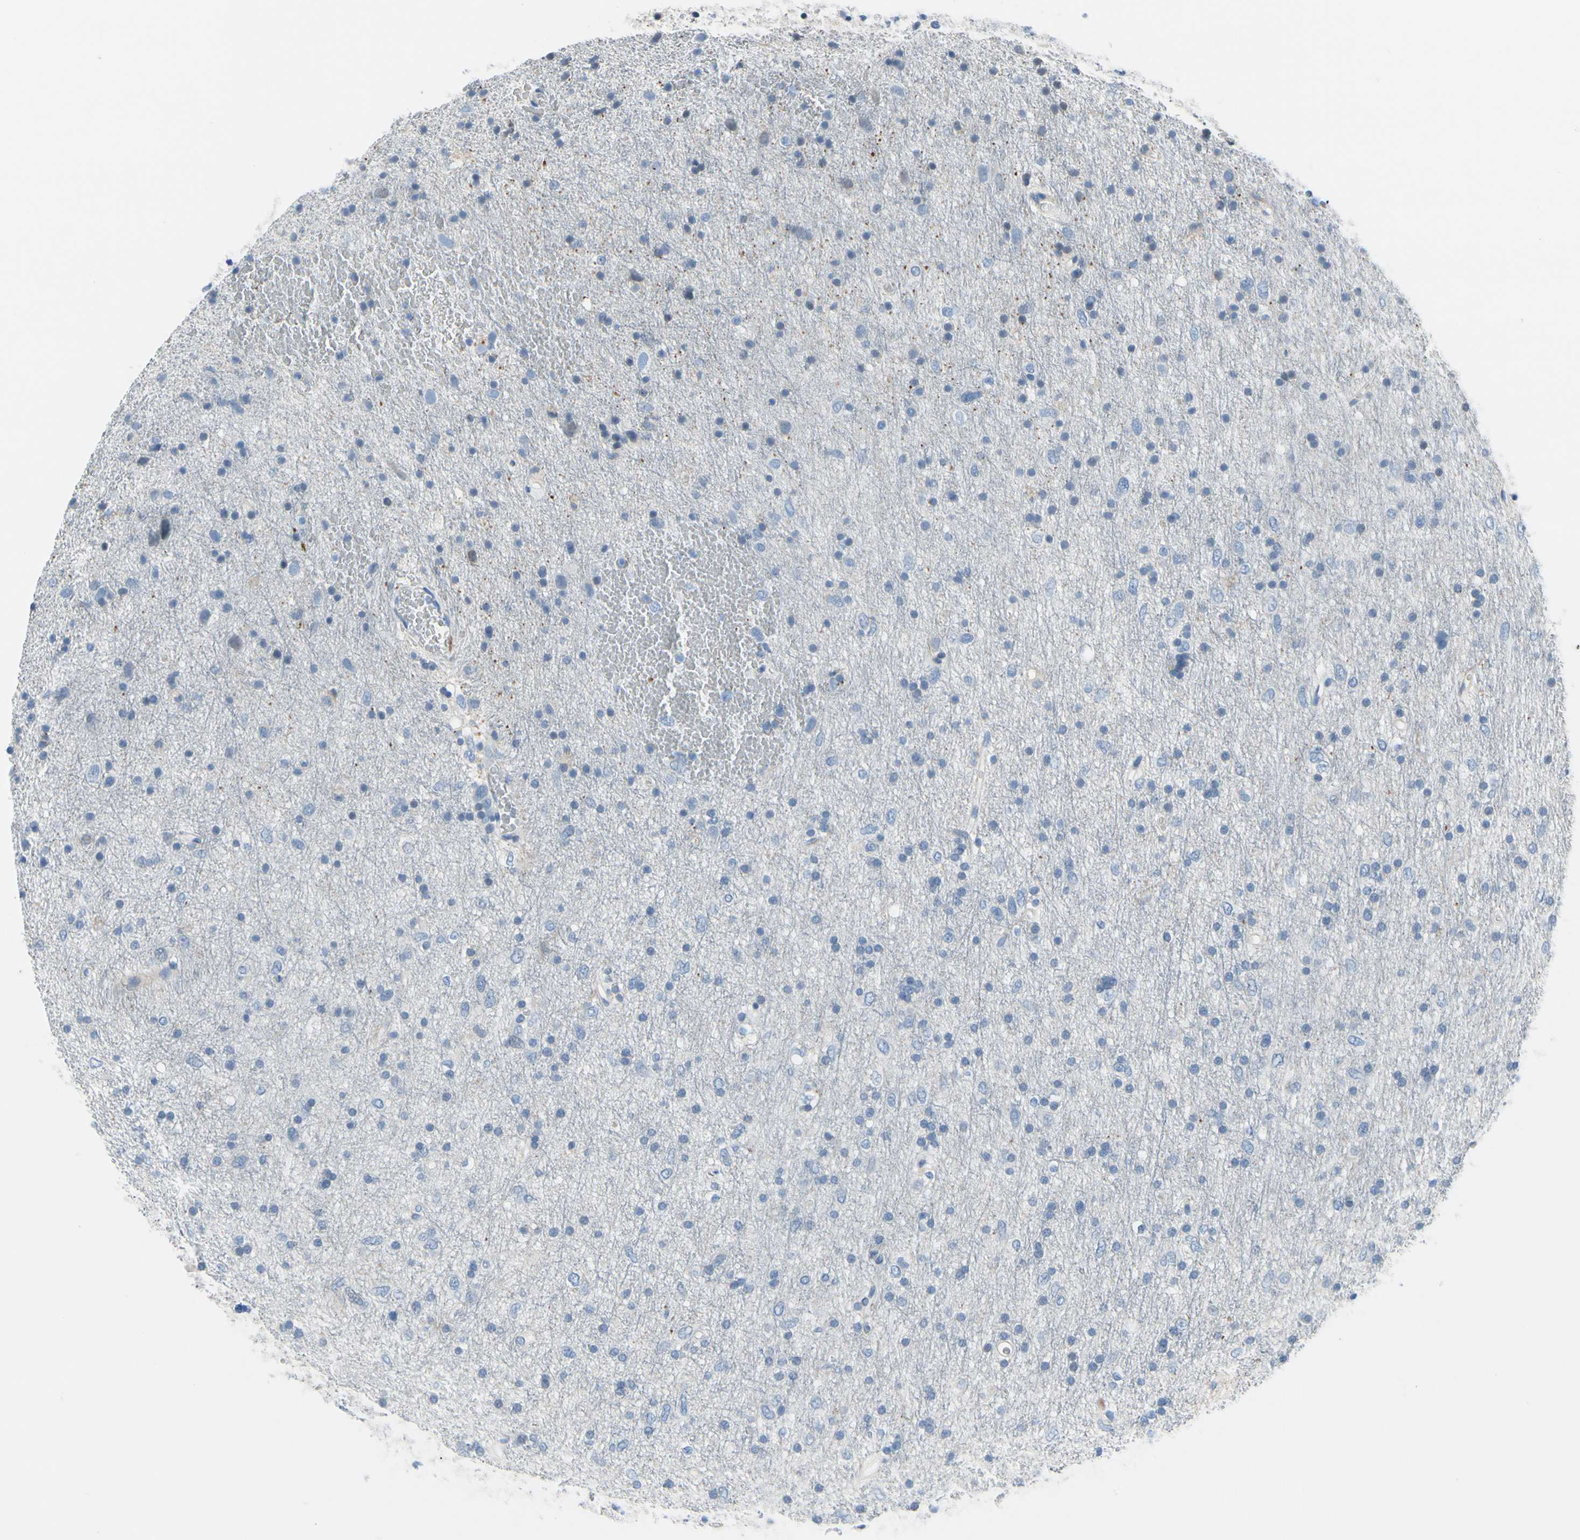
{"staining": {"intensity": "negative", "quantity": "none", "location": "none"}, "tissue": "glioma", "cell_type": "Tumor cells", "image_type": "cancer", "snomed": [{"axis": "morphology", "description": "Glioma, malignant, Low grade"}, {"axis": "topography", "description": "Brain"}], "caption": "The IHC micrograph has no significant positivity in tumor cells of glioma tissue.", "gene": "MUC5B", "patient": {"sex": "male", "age": 77}}